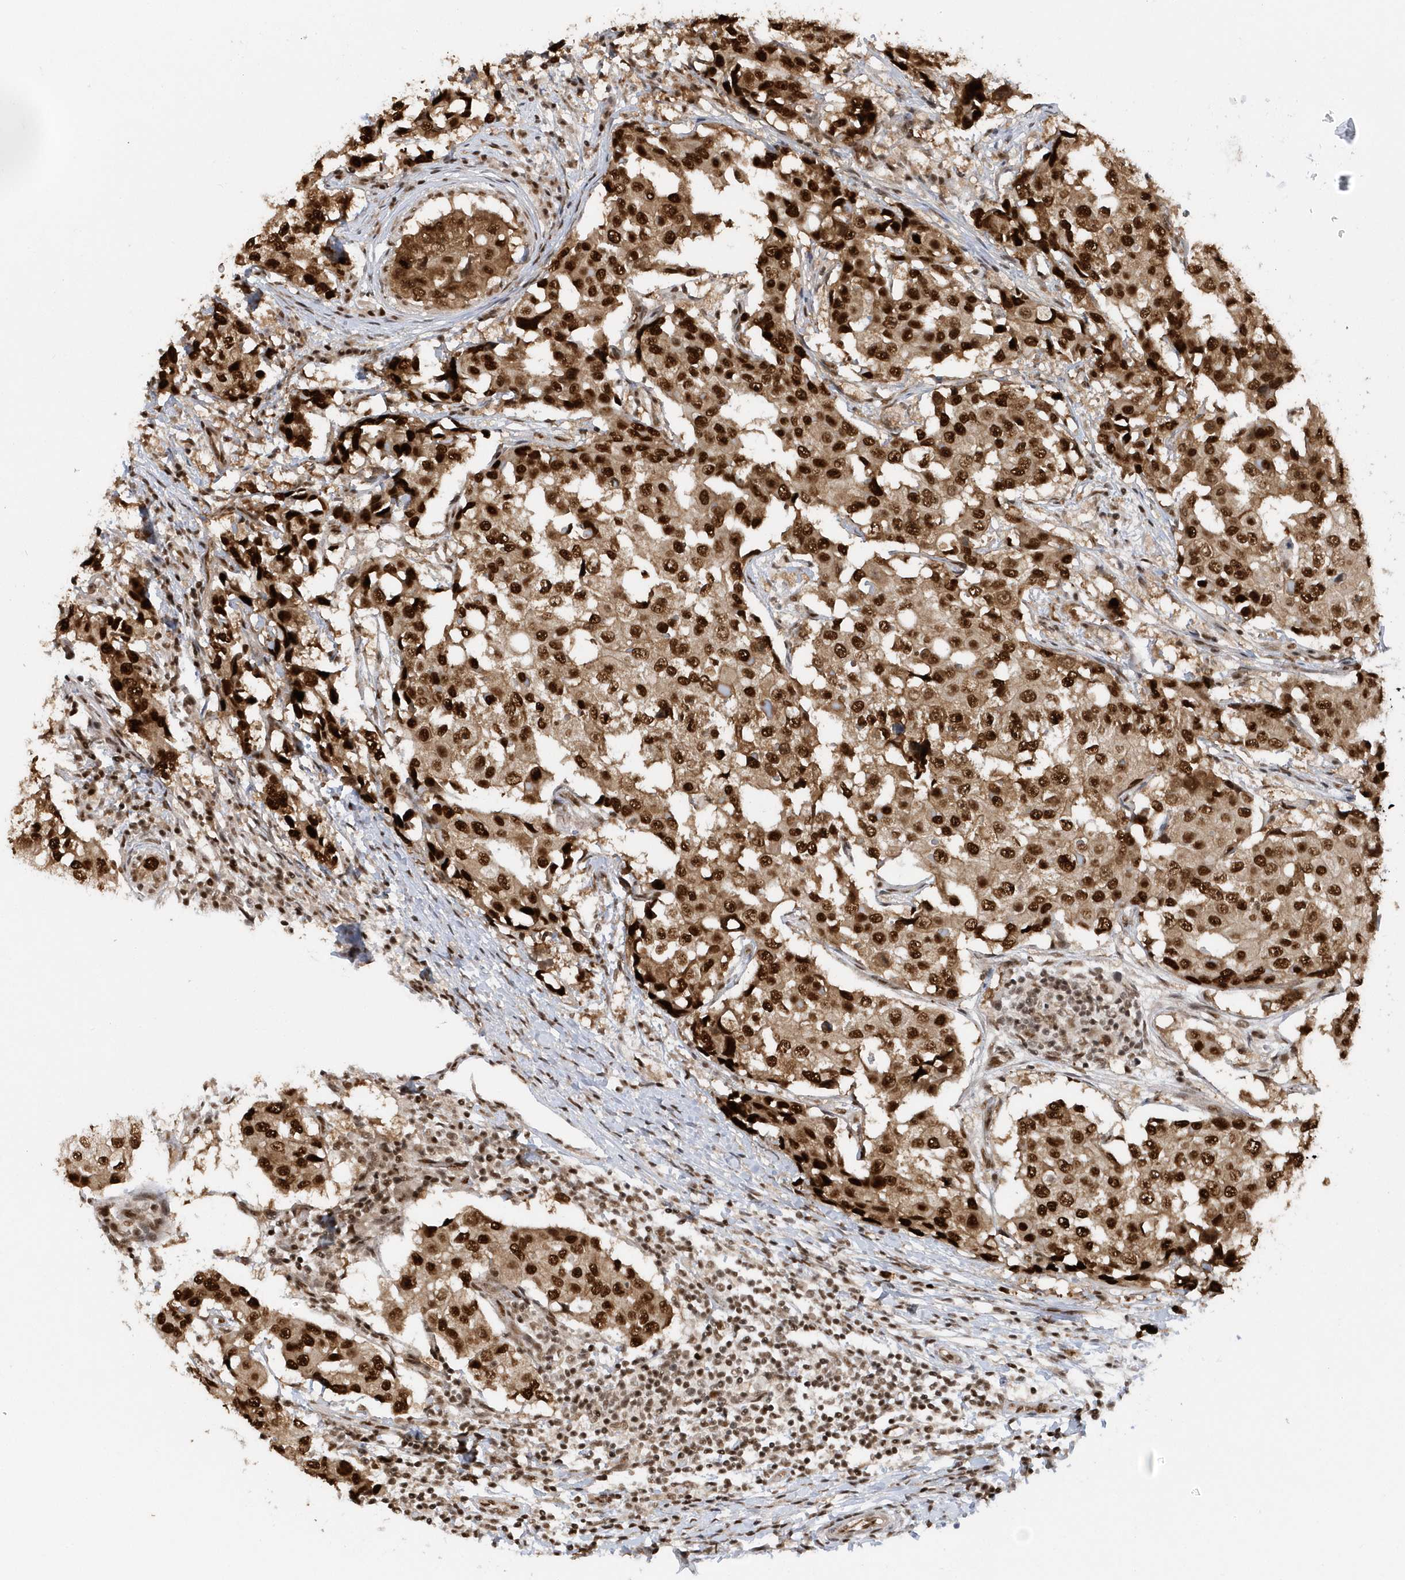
{"staining": {"intensity": "strong", "quantity": ">75%", "location": "nuclear"}, "tissue": "breast cancer", "cell_type": "Tumor cells", "image_type": "cancer", "snomed": [{"axis": "morphology", "description": "Duct carcinoma"}, {"axis": "topography", "description": "Breast"}], "caption": "High-magnification brightfield microscopy of infiltrating ductal carcinoma (breast) stained with DAB (brown) and counterstained with hematoxylin (blue). tumor cells exhibit strong nuclear expression is appreciated in about>75% of cells. (IHC, brightfield microscopy, high magnification).", "gene": "SEPHS1", "patient": {"sex": "female", "age": 27}}